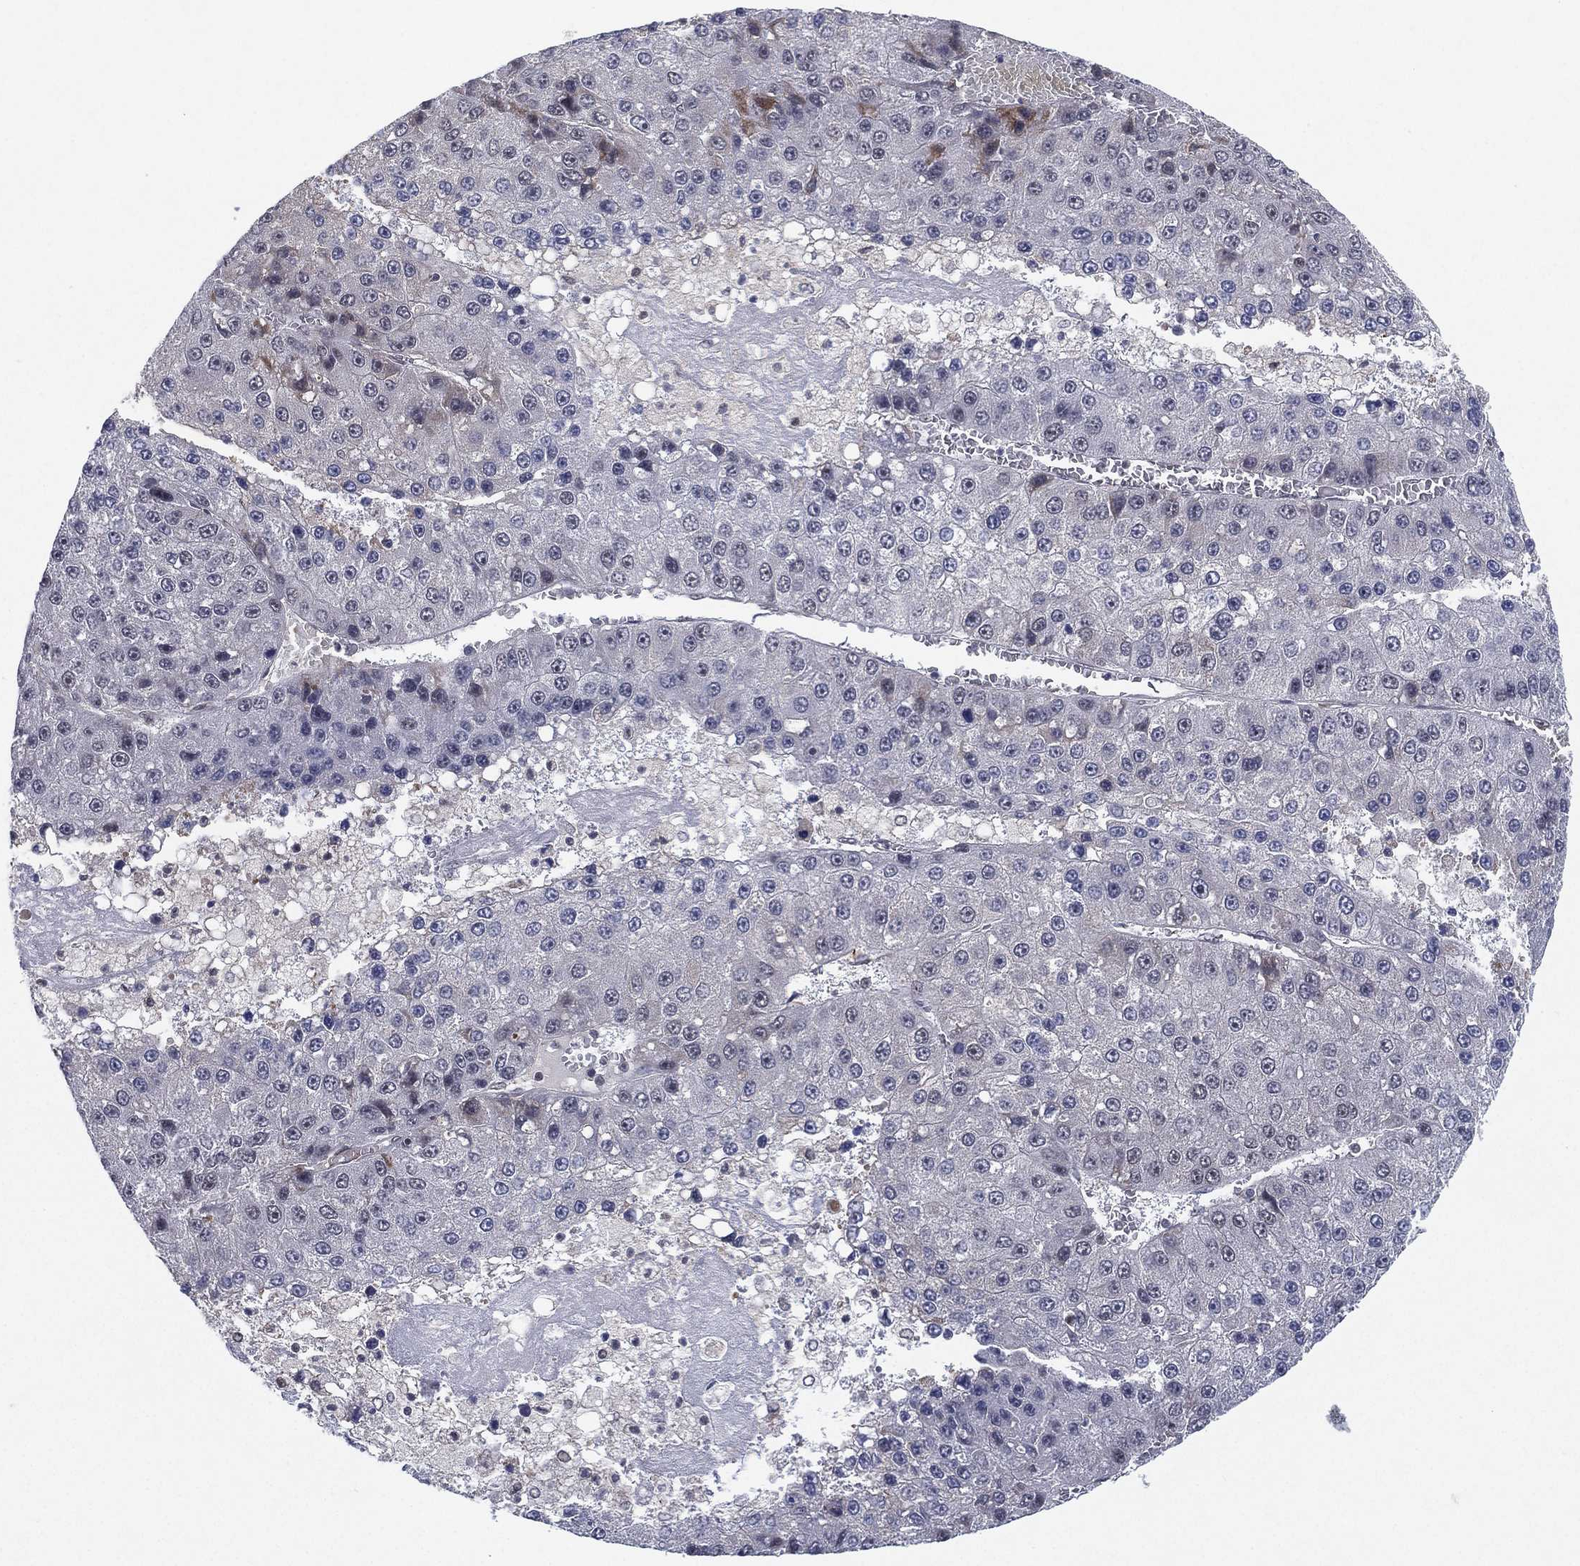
{"staining": {"intensity": "negative", "quantity": "none", "location": "none"}, "tissue": "liver cancer", "cell_type": "Tumor cells", "image_type": "cancer", "snomed": [{"axis": "morphology", "description": "Carcinoma, Hepatocellular, NOS"}, {"axis": "topography", "description": "Liver"}], "caption": "Protein analysis of liver cancer (hepatocellular carcinoma) displays no significant expression in tumor cells.", "gene": "DGCR8", "patient": {"sex": "female", "age": 73}}